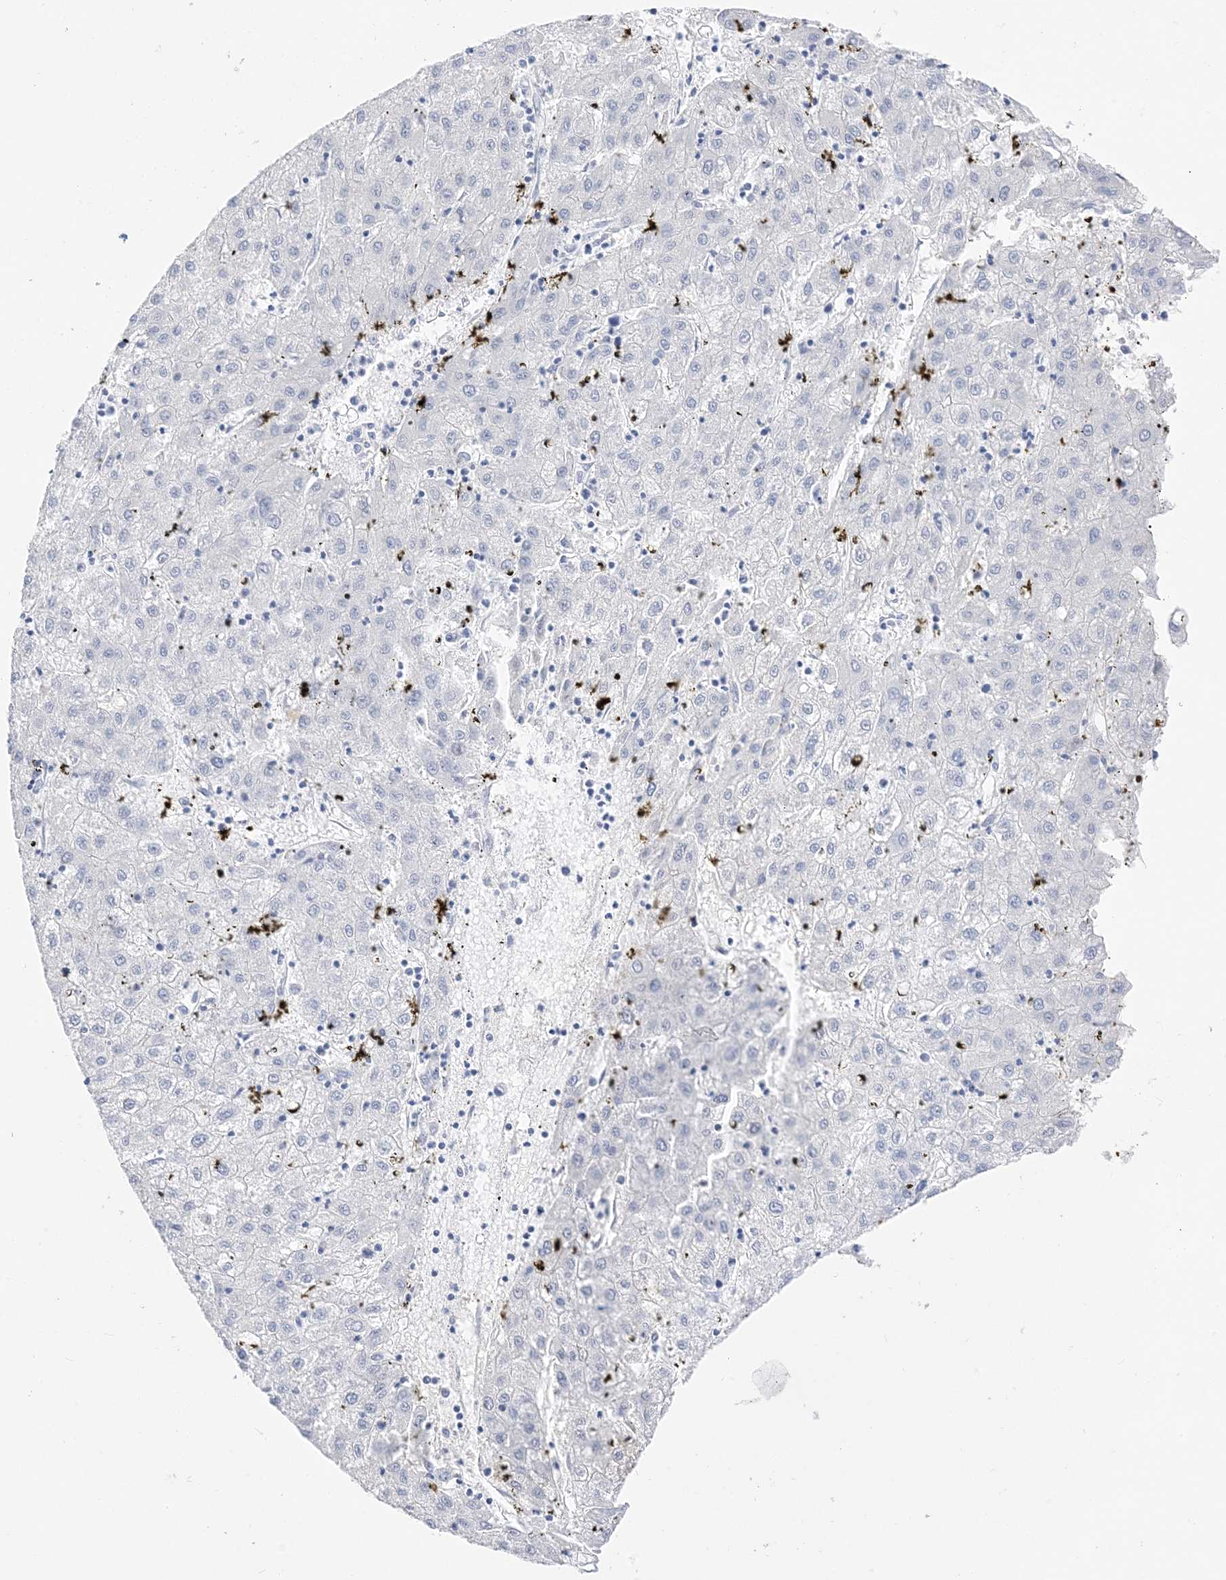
{"staining": {"intensity": "negative", "quantity": "none", "location": "none"}, "tissue": "liver cancer", "cell_type": "Tumor cells", "image_type": "cancer", "snomed": [{"axis": "morphology", "description": "Carcinoma, Hepatocellular, NOS"}, {"axis": "topography", "description": "Liver"}], "caption": "DAB (3,3'-diaminobenzidine) immunohistochemical staining of human liver cancer (hepatocellular carcinoma) exhibits no significant staining in tumor cells. (Stains: DAB immunohistochemistry (IHC) with hematoxylin counter stain, Microscopy: brightfield microscopy at high magnification).", "gene": "MUC17", "patient": {"sex": "male", "age": 72}}